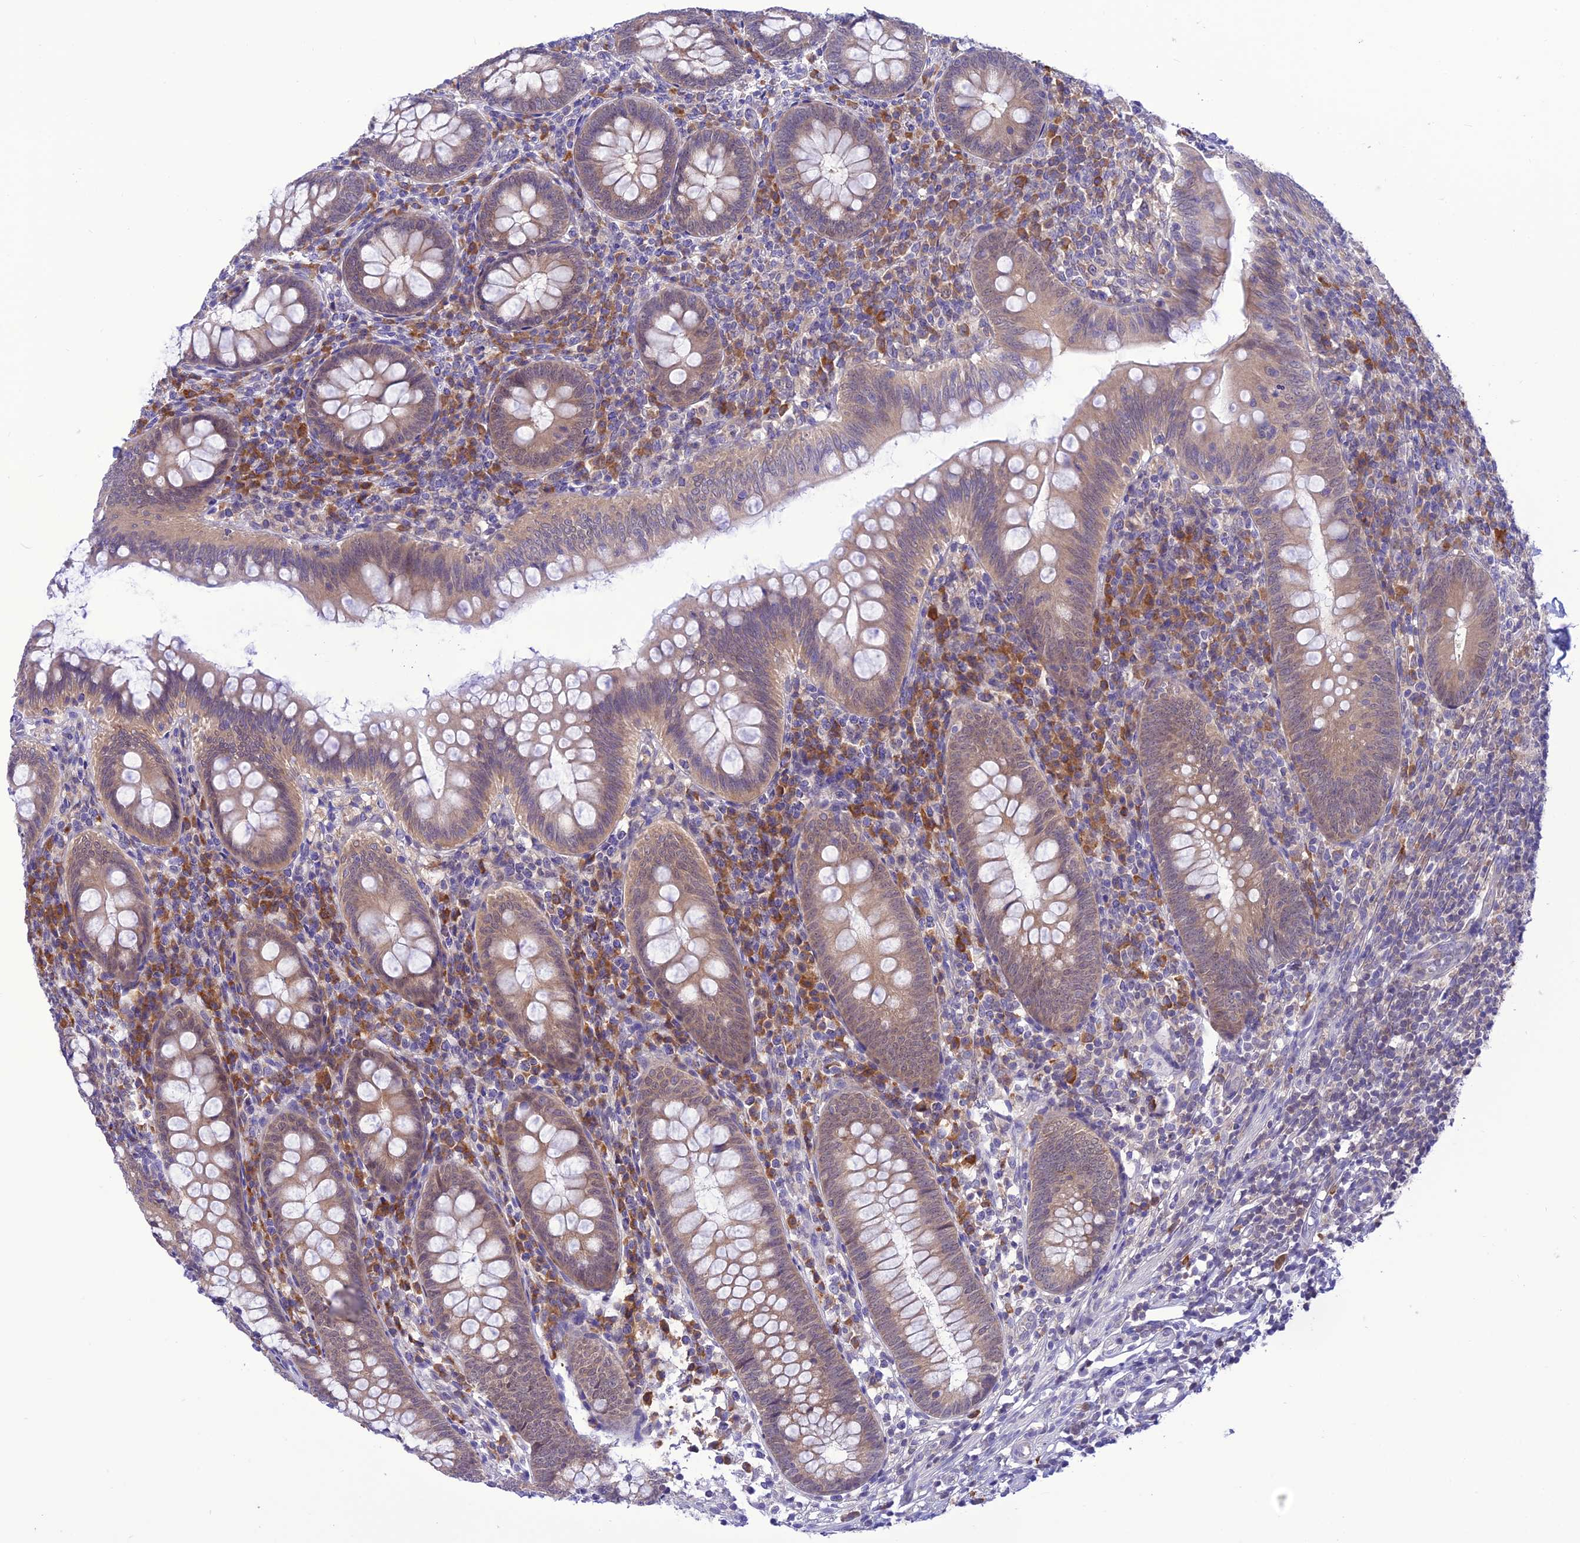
{"staining": {"intensity": "weak", "quantity": ">75%", "location": "cytoplasmic/membranous"}, "tissue": "appendix", "cell_type": "Glandular cells", "image_type": "normal", "snomed": [{"axis": "morphology", "description": "Normal tissue, NOS"}, {"axis": "topography", "description": "Appendix"}], "caption": "The immunohistochemical stain highlights weak cytoplasmic/membranous positivity in glandular cells of unremarkable appendix.", "gene": "RNF126", "patient": {"sex": "male", "age": 14}}